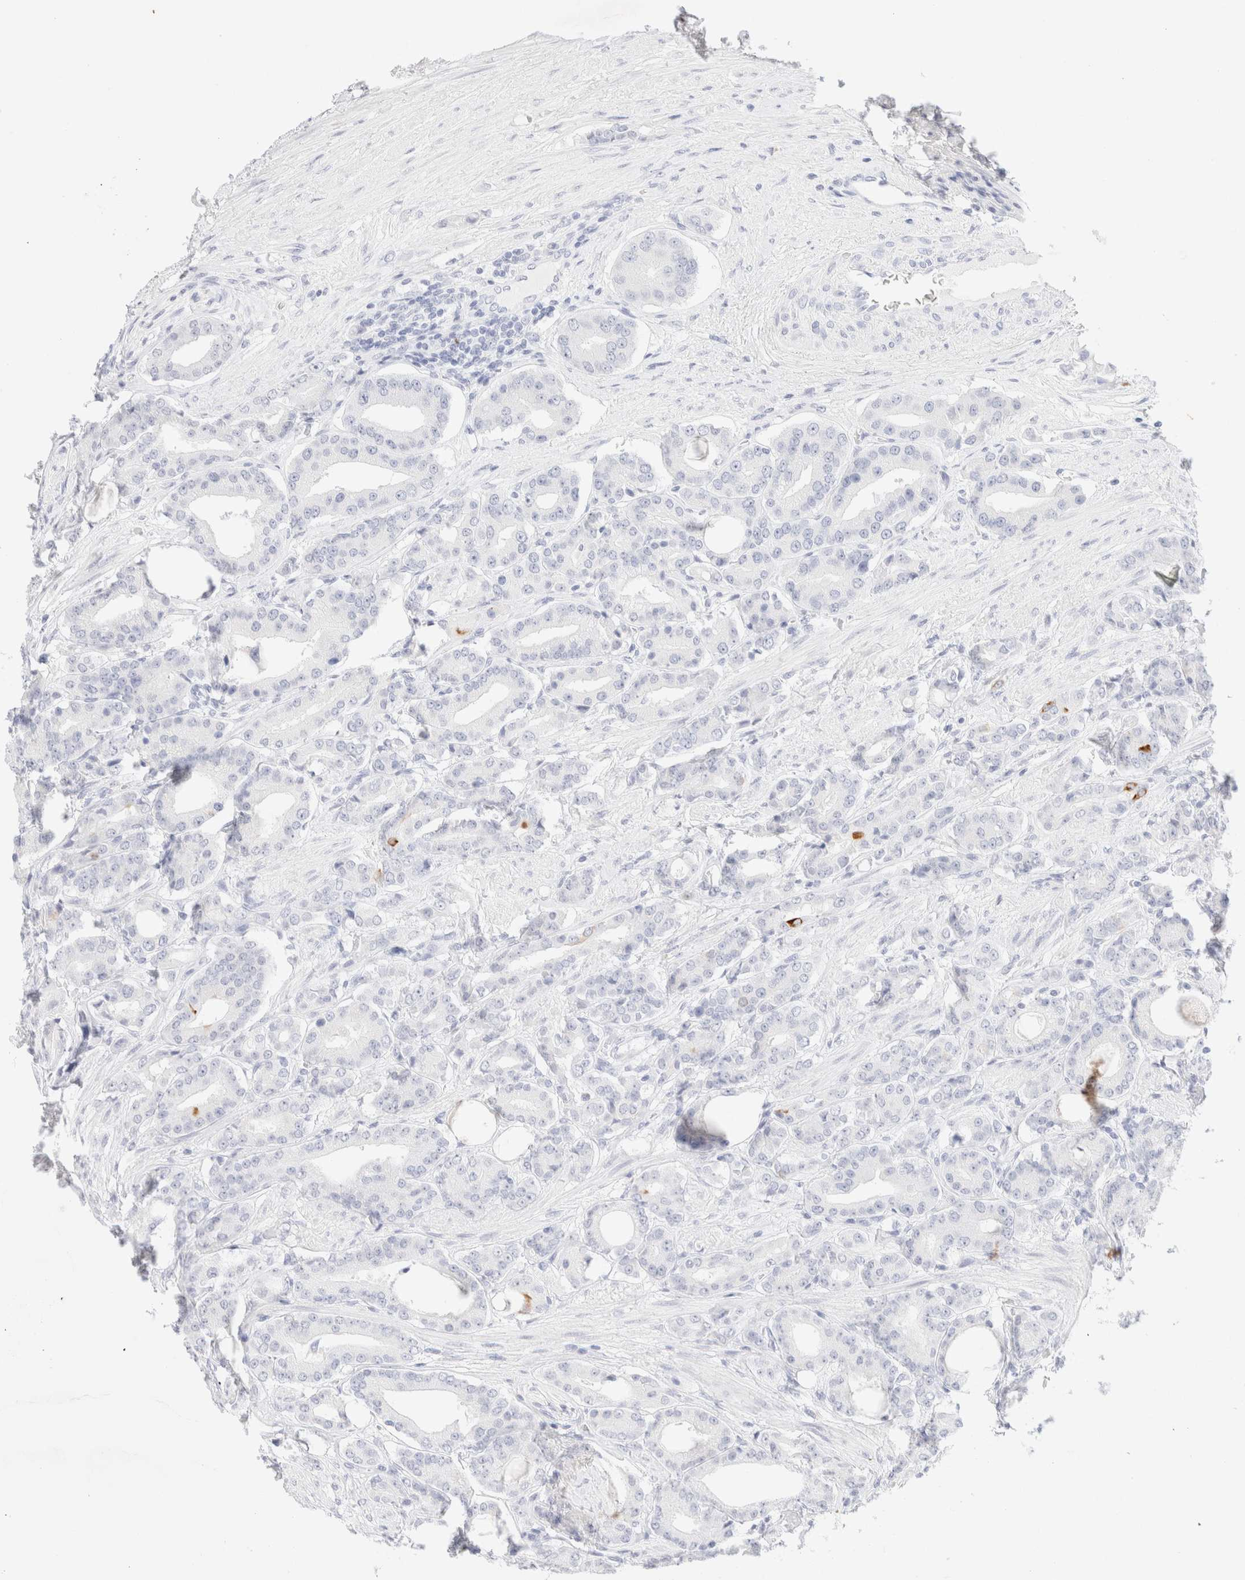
{"staining": {"intensity": "negative", "quantity": "none", "location": "none"}, "tissue": "prostate cancer", "cell_type": "Tumor cells", "image_type": "cancer", "snomed": [{"axis": "morphology", "description": "Adenocarcinoma, High grade"}, {"axis": "topography", "description": "Prostate"}], "caption": "High magnification brightfield microscopy of prostate adenocarcinoma (high-grade) stained with DAB (3,3'-diaminobenzidine) (brown) and counterstained with hematoxylin (blue): tumor cells show no significant expression.", "gene": "KRT15", "patient": {"sex": "male", "age": 71}}